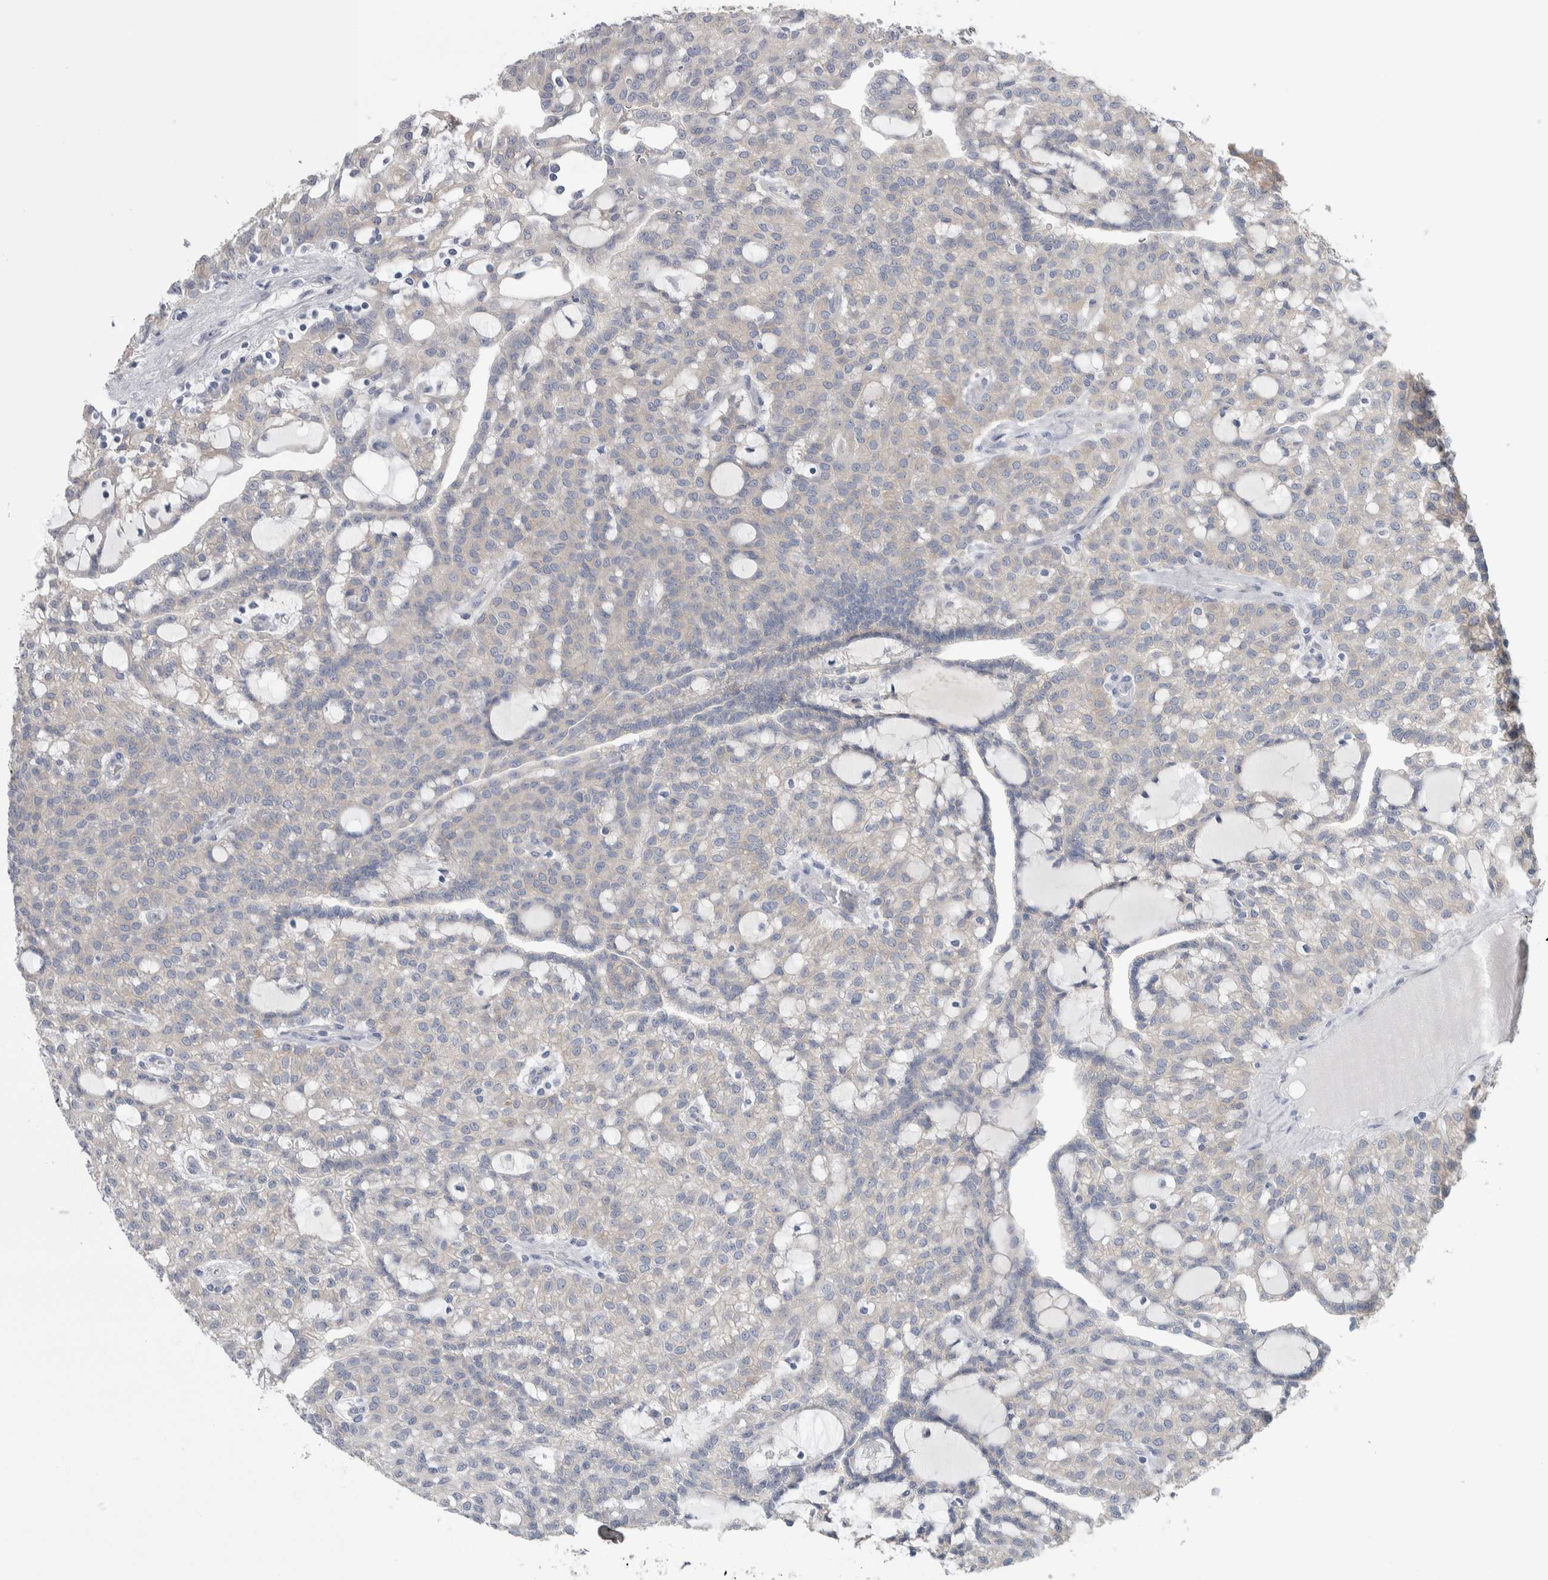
{"staining": {"intensity": "negative", "quantity": "none", "location": "none"}, "tissue": "renal cancer", "cell_type": "Tumor cells", "image_type": "cancer", "snomed": [{"axis": "morphology", "description": "Adenocarcinoma, NOS"}, {"axis": "topography", "description": "Kidney"}], "caption": "IHC of renal adenocarcinoma demonstrates no positivity in tumor cells.", "gene": "GPHN", "patient": {"sex": "male", "age": 63}}